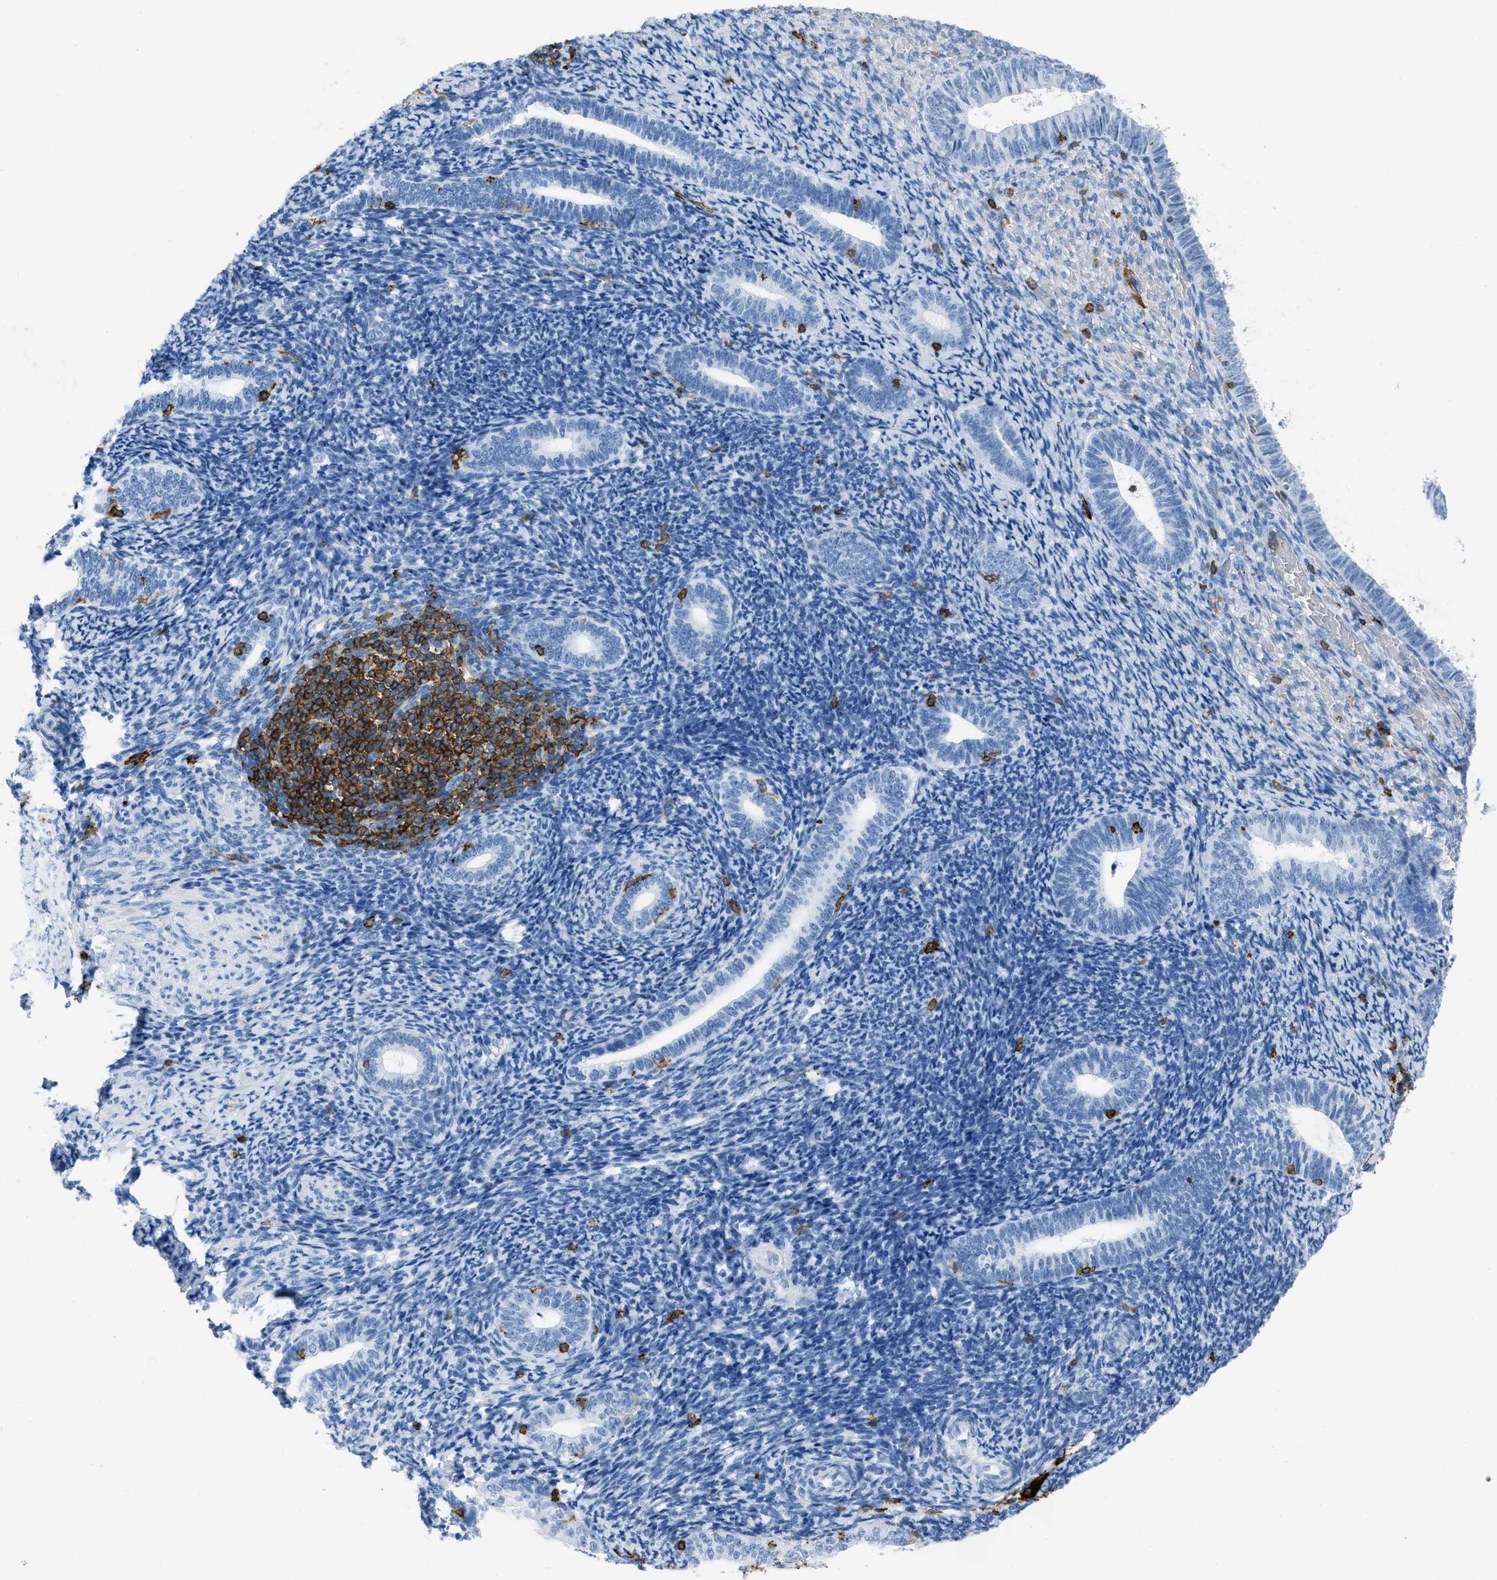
{"staining": {"intensity": "negative", "quantity": "none", "location": "none"}, "tissue": "endometrium", "cell_type": "Cells in endometrial stroma", "image_type": "normal", "snomed": [{"axis": "morphology", "description": "Normal tissue, NOS"}, {"axis": "topography", "description": "Endometrium"}], "caption": "Protein analysis of benign endometrium displays no significant expression in cells in endometrial stroma. (DAB immunohistochemistry, high magnification).", "gene": "LSP1", "patient": {"sex": "female", "age": 66}}